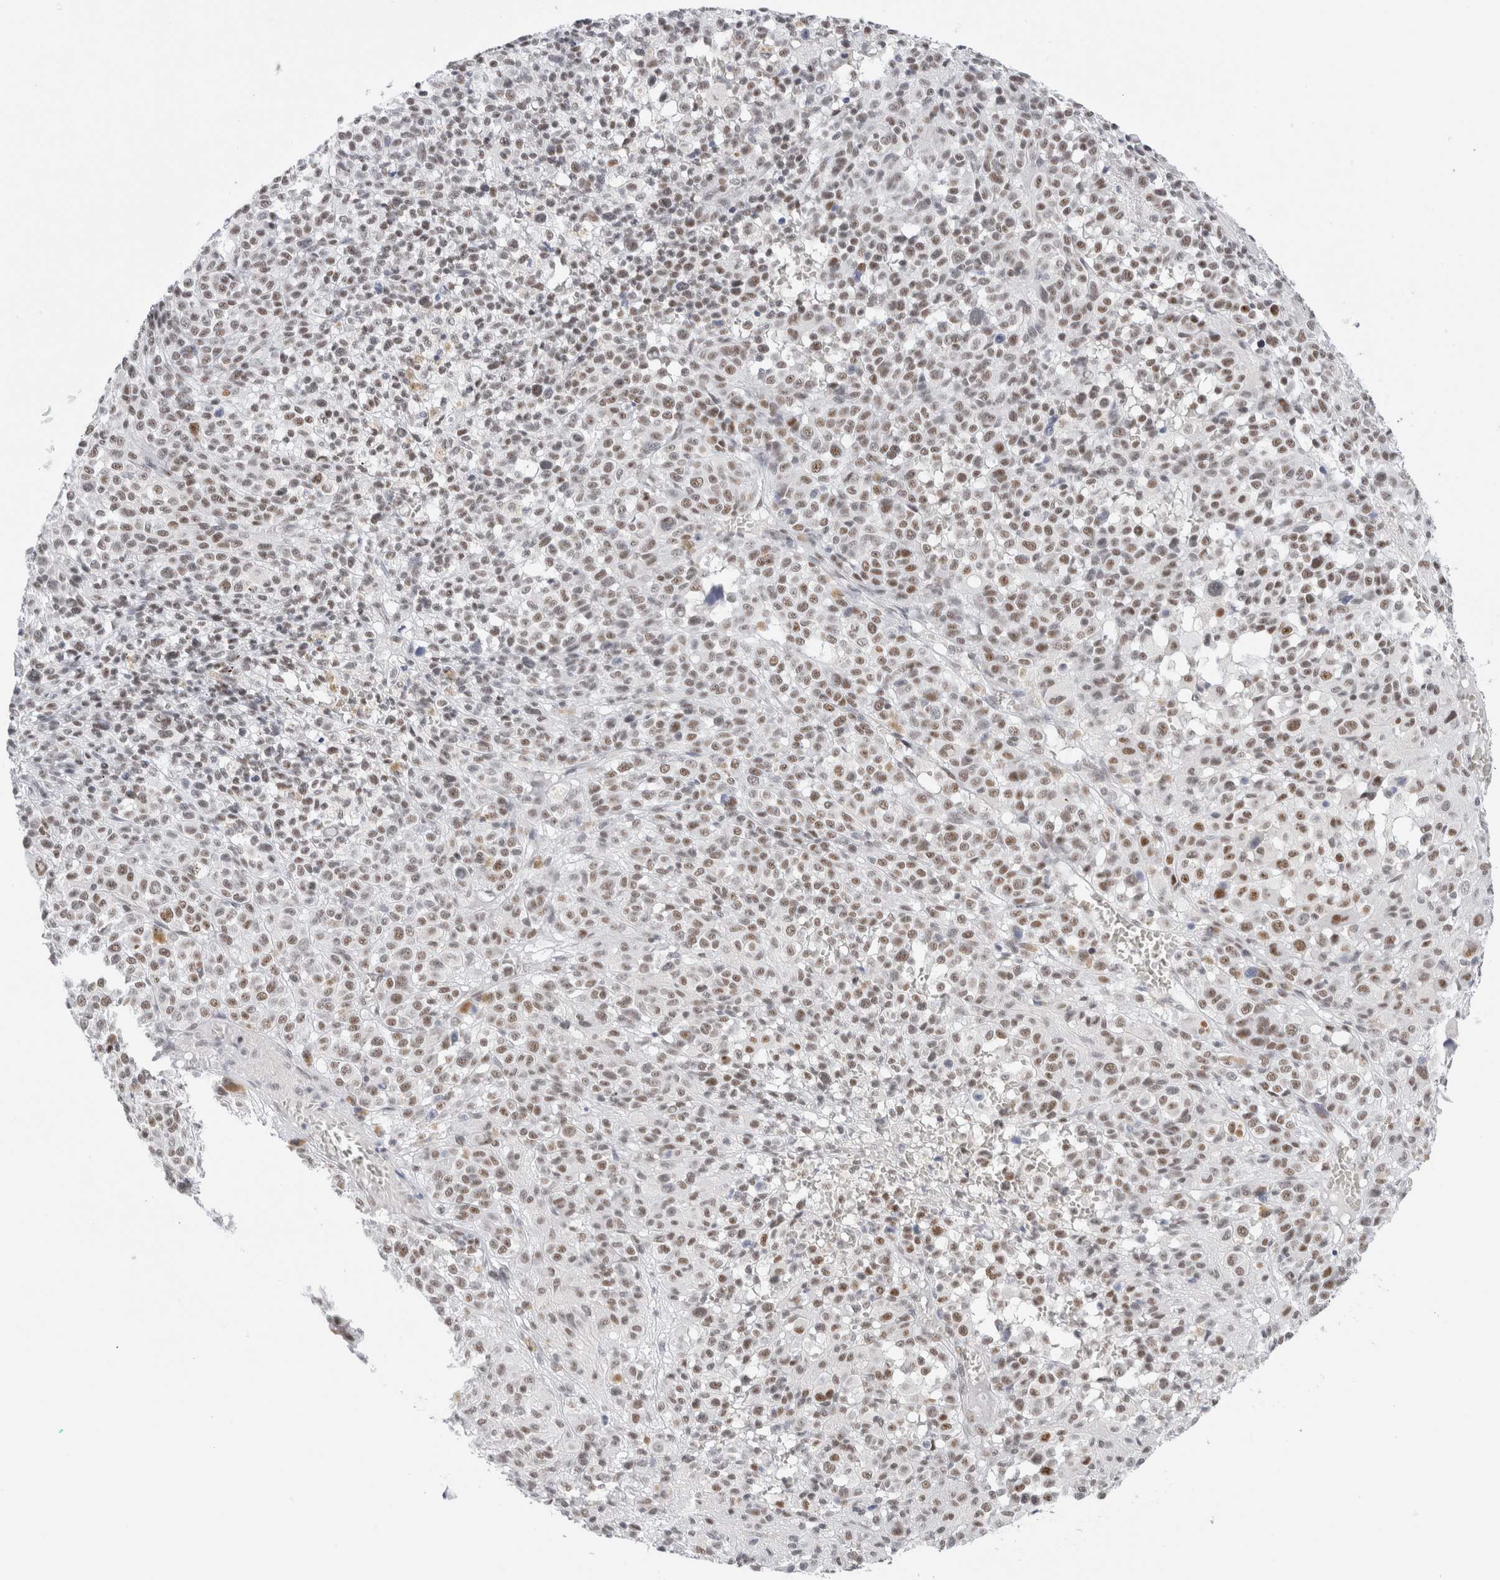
{"staining": {"intensity": "moderate", "quantity": ">75%", "location": "nuclear"}, "tissue": "melanoma", "cell_type": "Tumor cells", "image_type": "cancer", "snomed": [{"axis": "morphology", "description": "Malignant melanoma, Metastatic site"}, {"axis": "topography", "description": "Skin"}], "caption": "Immunohistochemical staining of melanoma exhibits moderate nuclear protein expression in about >75% of tumor cells. (brown staining indicates protein expression, while blue staining denotes nuclei).", "gene": "COPS7A", "patient": {"sex": "female", "age": 74}}